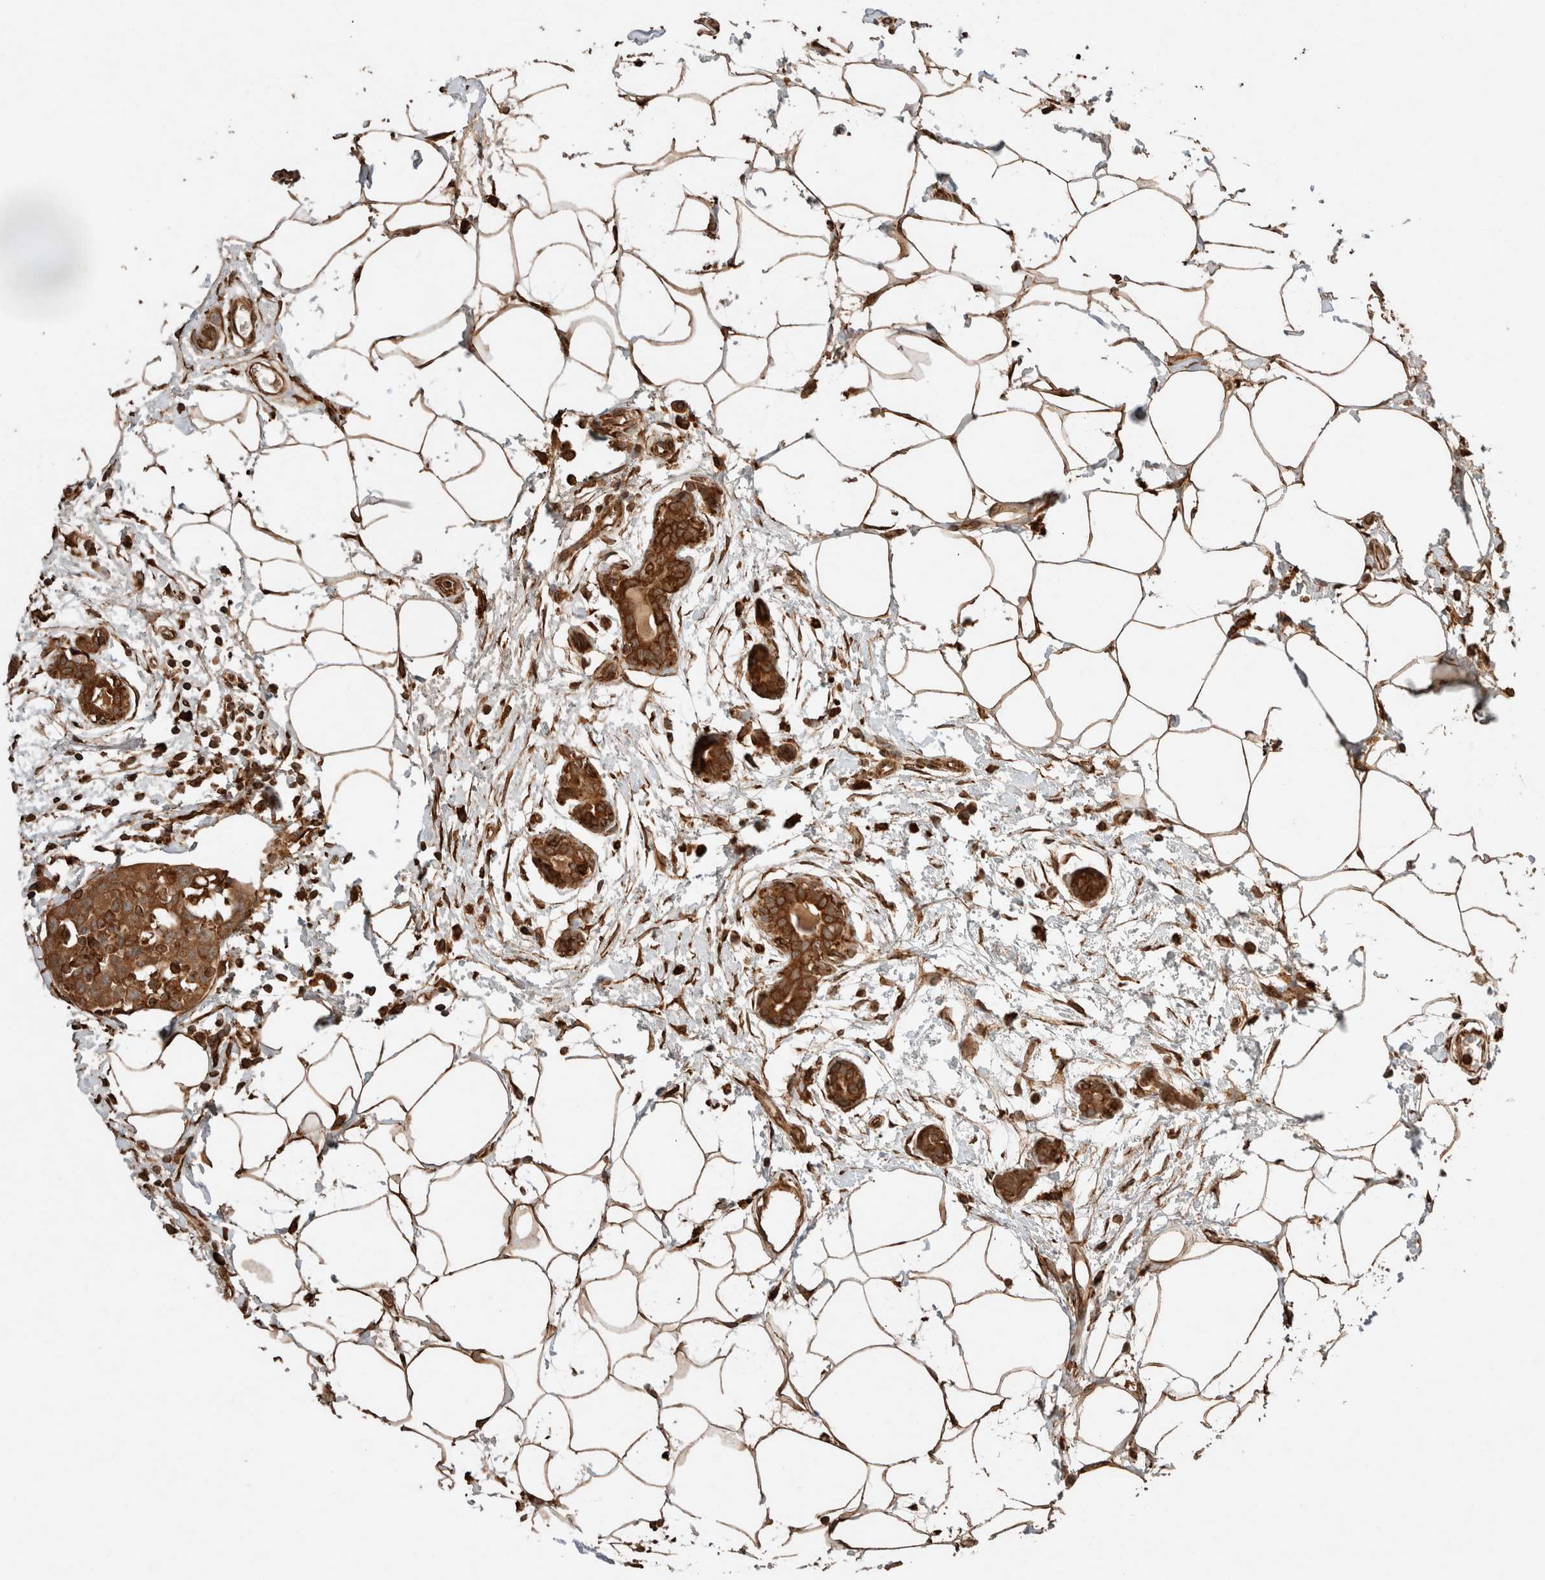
{"staining": {"intensity": "moderate", "quantity": ">75%", "location": "cytoplasmic/membranous"}, "tissue": "breast cancer", "cell_type": "Tumor cells", "image_type": "cancer", "snomed": [{"axis": "morphology", "description": "Normal tissue, NOS"}, {"axis": "morphology", "description": "Duct carcinoma"}, {"axis": "topography", "description": "Breast"}], "caption": "Breast cancer (infiltrating ductal carcinoma) stained for a protein displays moderate cytoplasmic/membranous positivity in tumor cells.", "gene": "ERAP1", "patient": {"sex": "female", "age": 37}}